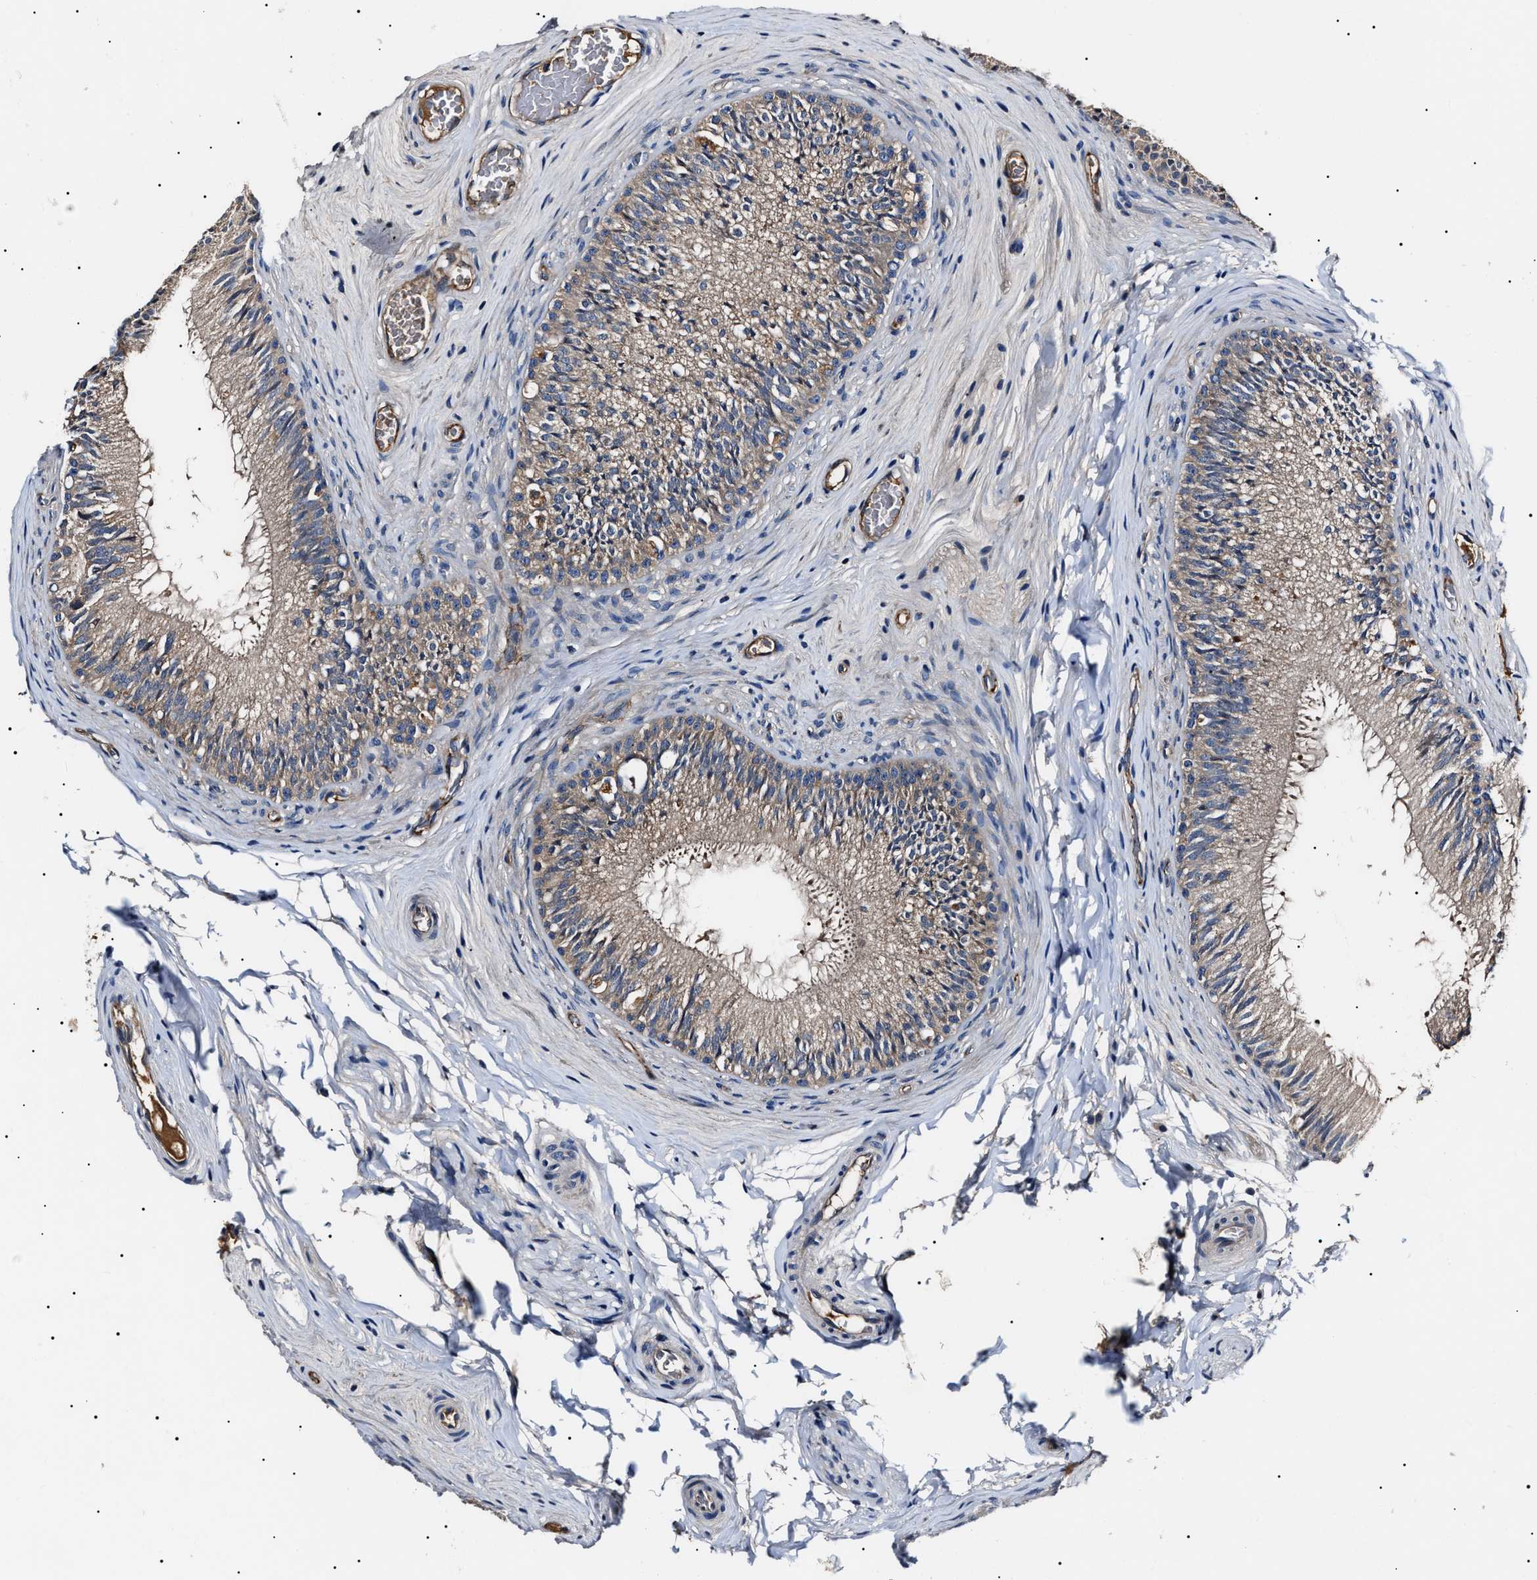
{"staining": {"intensity": "negative", "quantity": "none", "location": "none"}, "tissue": "epididymis", "cell_type": "Glandular cells", "image_type": "normal", "snomed": [{"axis": "morphology", "description": "Normal tissue, NOS"}, {"axis": "topography", "description": "Testis"}, {"axis": "topography", "description": "Epididymis"}], "caption": "High power microscopy image of an IHC micrograph of normal epididymis, revealing no significant positivity in glandular cells. Brightfield microscopy of immunohistochemistry stained with DAB (3,3'-diaminobenzidine) (brown) and hematoxylin (blue), captured at high magnification.", "gene": "IFT81", "patient": {"sex": "male", "age": 36}}